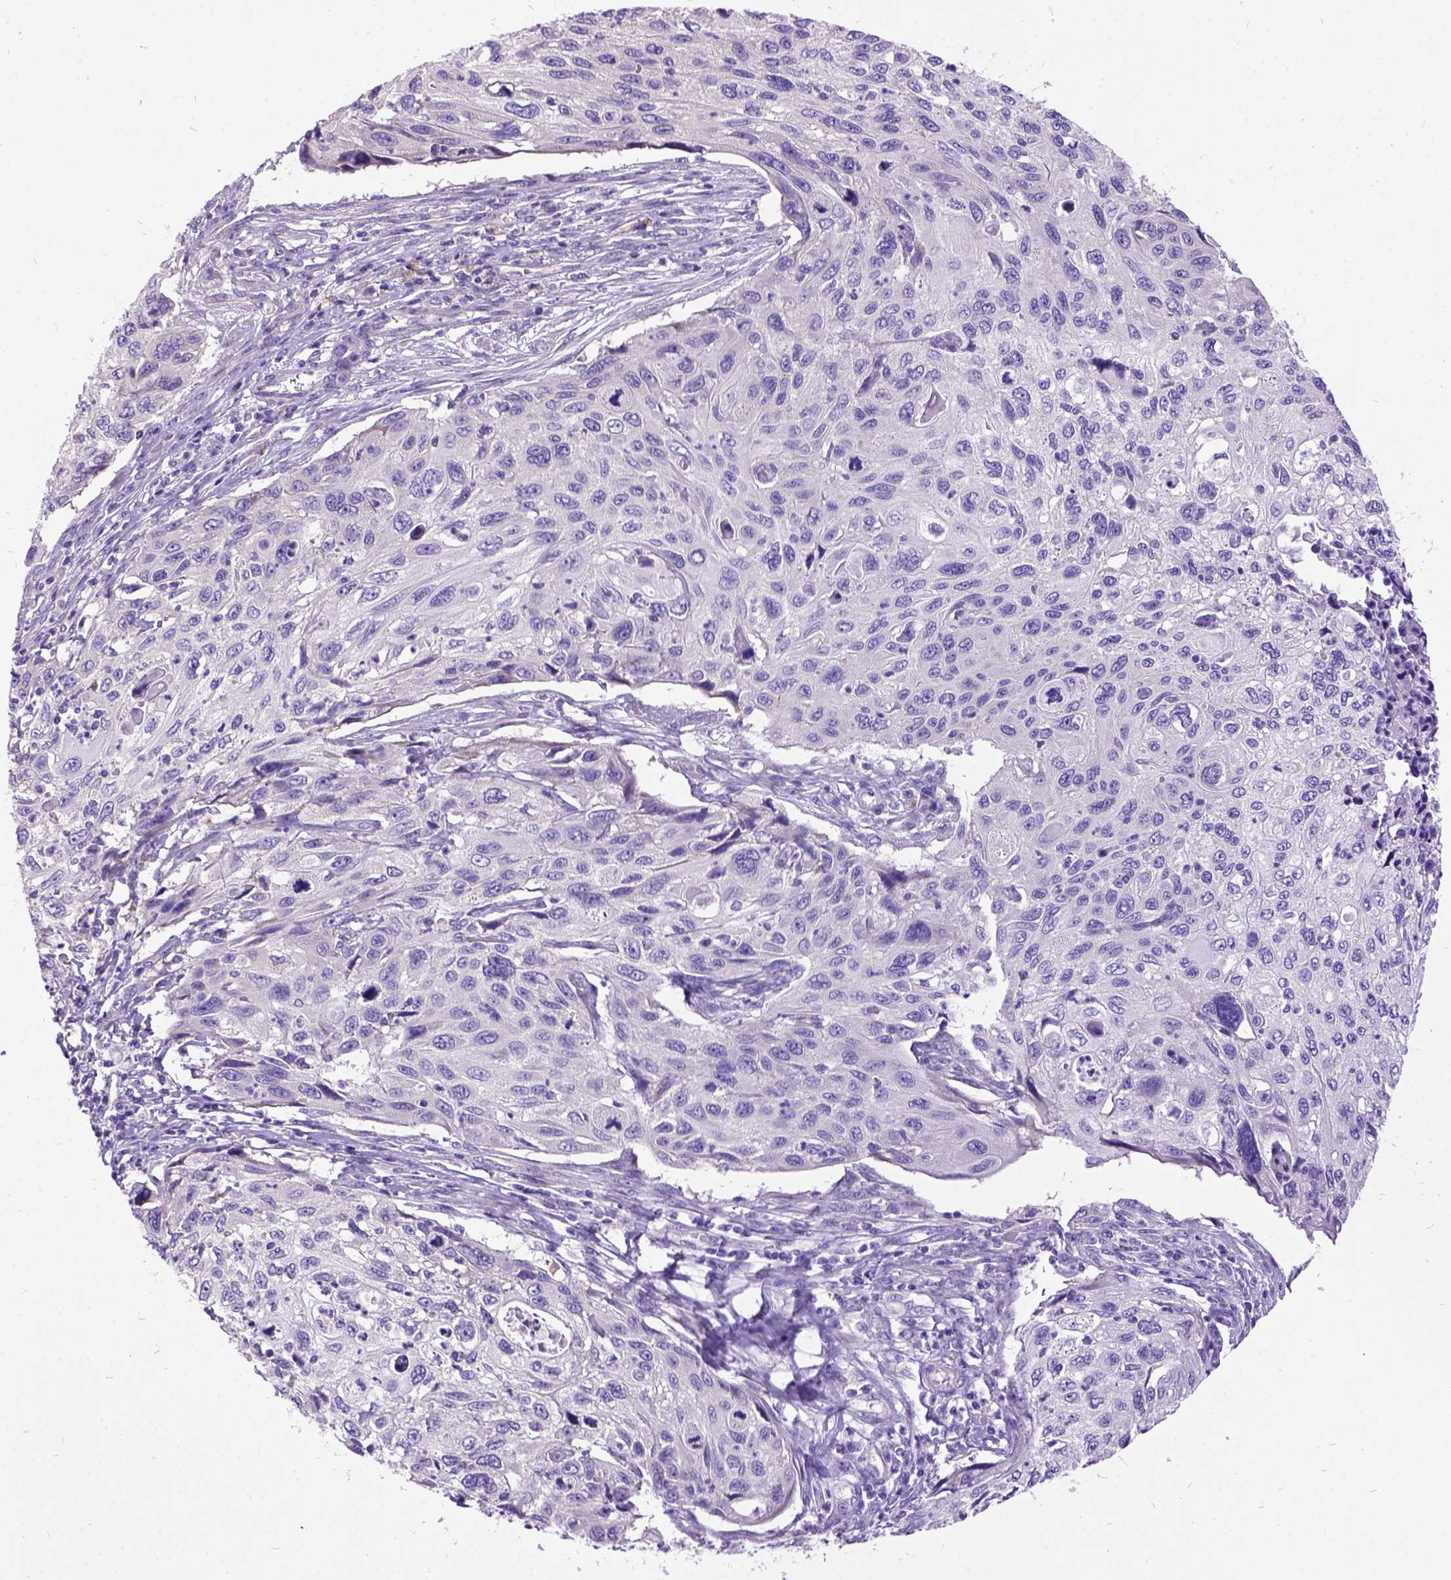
{"staining": {"intensity": "negative", "quantity": "none", "location": "none"}, "tissue": "cervical cancer", "cell_type": "Tumor cells", "image_type": "cancer", "snomed": [{"axis": "morphology", "description": "Squamous cell carcinoma, NOS"}, {"axis": "topography", "description": "Cervix"}], "caption": "High magnification brightfield microscopy of cervical cancer stained with DAB (3,3'-diaminobenzidine) (brown) and counterstained with hematoxylin (blue): tumor cells show no significant expression. (Brightfield microscopy of DAB (3,3'-diaminobenzidine) immunohistochemistry at high magnification).", "gene": "CFAP54", "patient": {"sex": "female", "age": 70}}